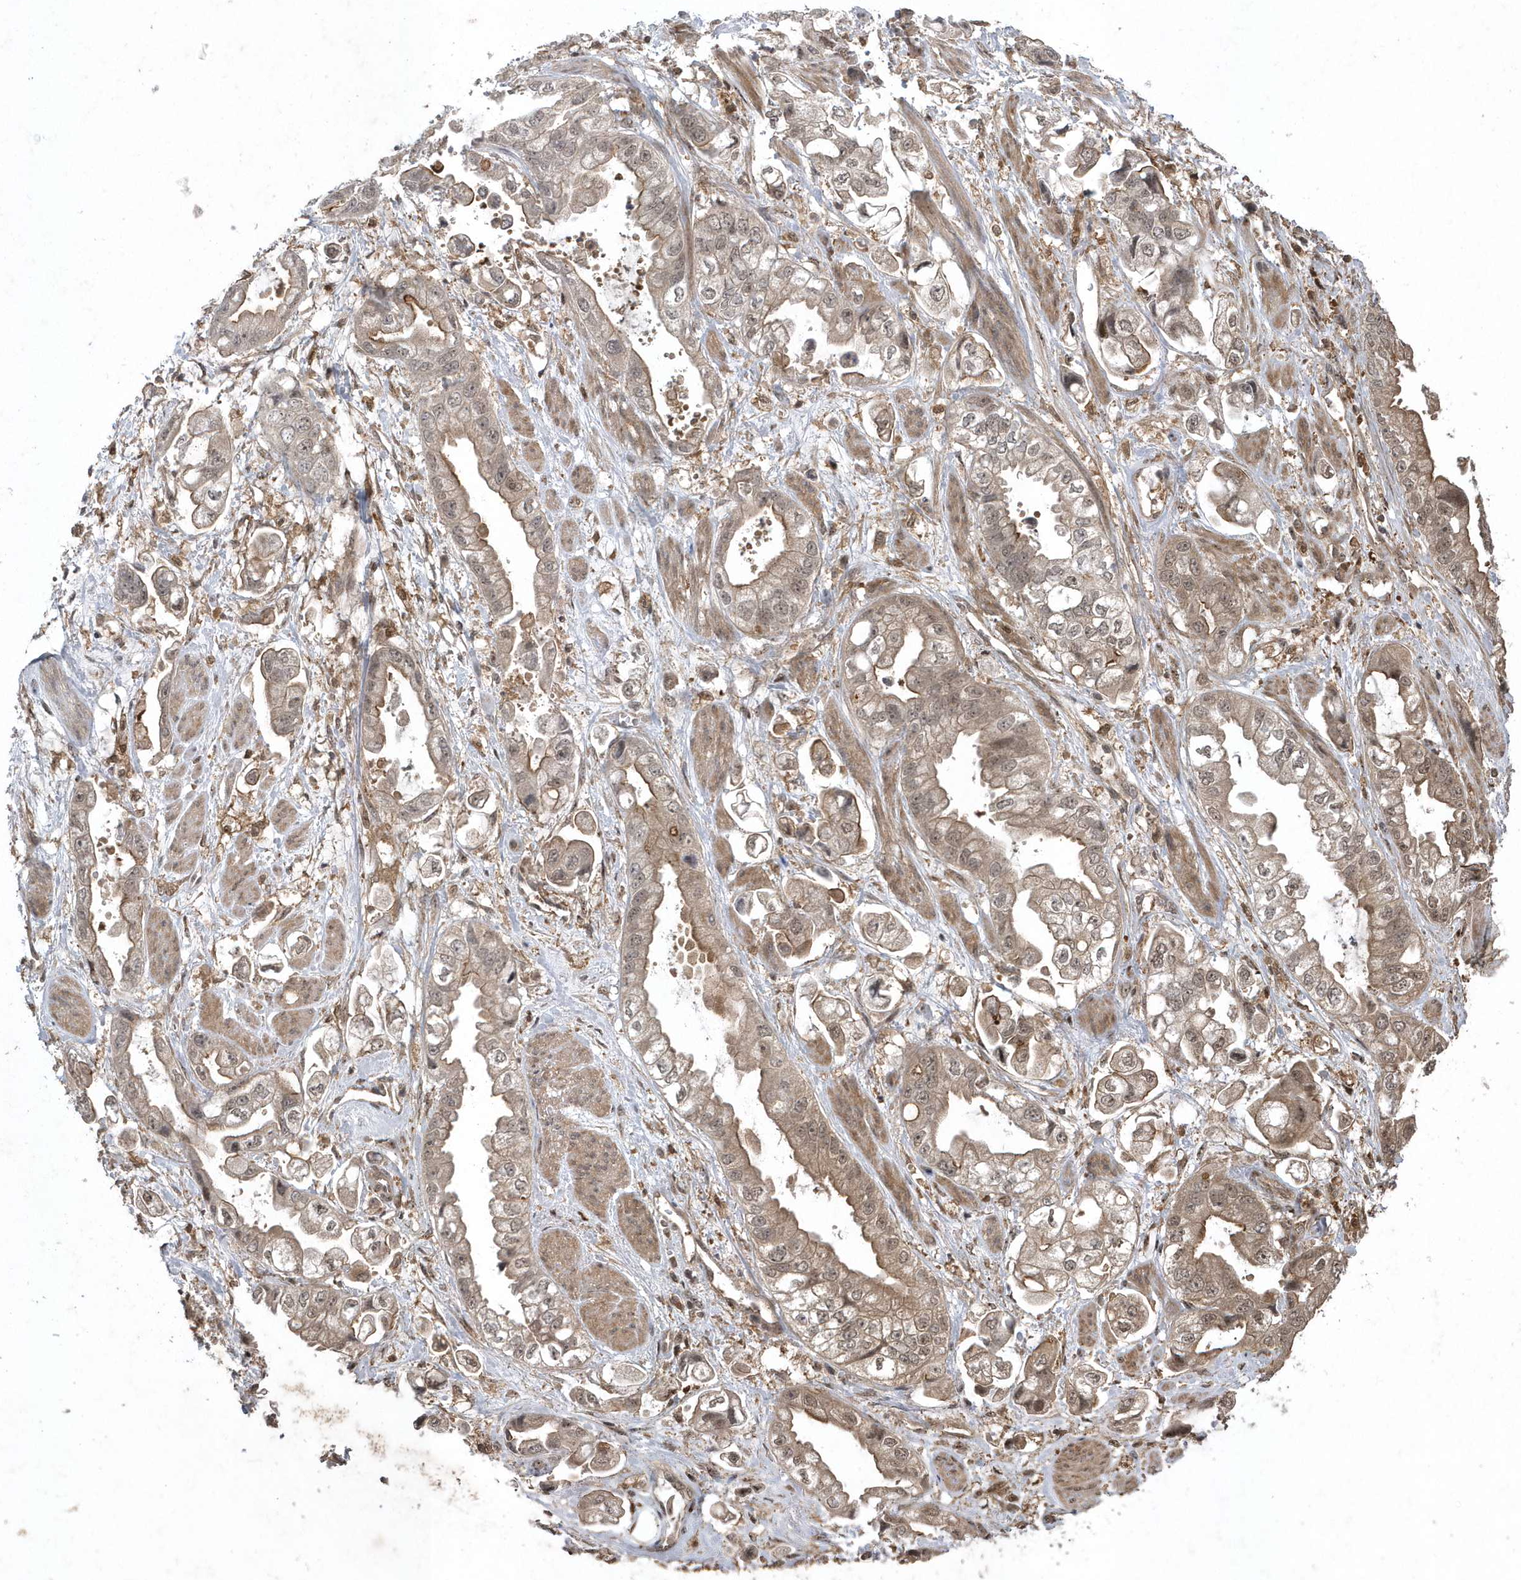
{"staining": {"intensity": "moderate", "quantity": "25%-75%", "location": "cytoplasmic/membranous,nuclear"}, "tissue": "stomach cancer", "cell_type": "Tumor cells", "image_type": "cancer", "snomed": [{"axis": "morphology", "description": "Adenocarcinoma, NOS"}, {"axis": "topography", "description": "Stomach"}], "caption": "The immunohistochemical stain highlights moderate cytoplasmic/membranous and nuclear staining in tumor cells of stomach cancer tissue.", "gene": "LACC1", "patient": {"sex": "male", "age": 62}}